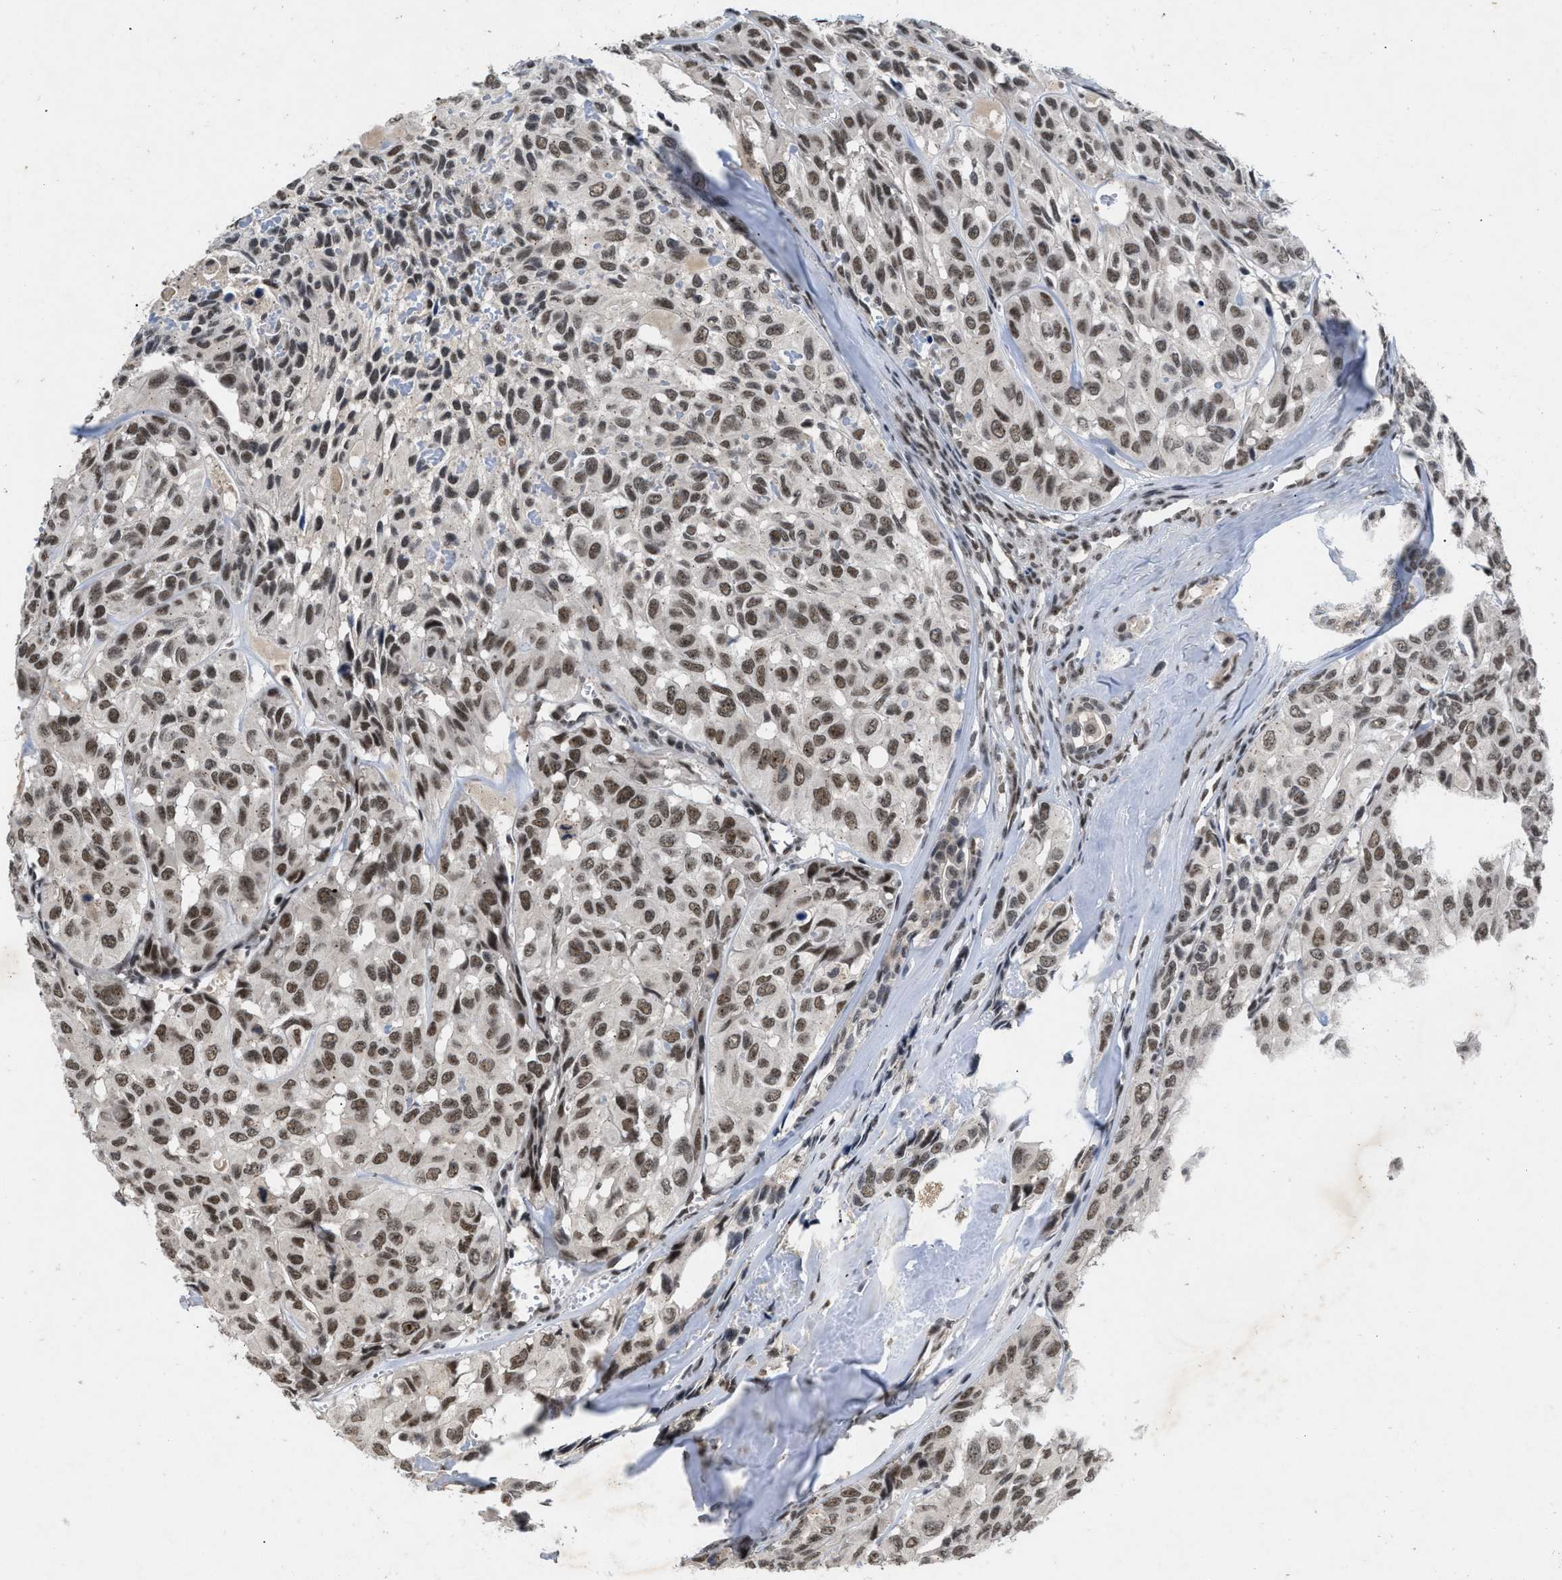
{"staining": {"intensity": "moderate", "quantity": ">75%", "location": "nuclear"}, "tissue": "head and neck cancer", "cell_type": "Tumor cells", "image_type": "cancer", "snomed": [{"axis": "morphology", "description": "Adenocarcinoma, NOS"}, {"axis": "topography", "description": "Salivary gland, NOS"}, {"axis": "topography", "description": "Head-Neck"}], "caption": "IHC of human head and neck adenocarcinoma reveals medium levels of moderate nuclear positivity in approximately >75% of tumor cells. (DAB IHC, brown staining for protein, blue staining for nuclei).", "gene": "ZNF346", "patient": {"sex": "female", "age": 76}}